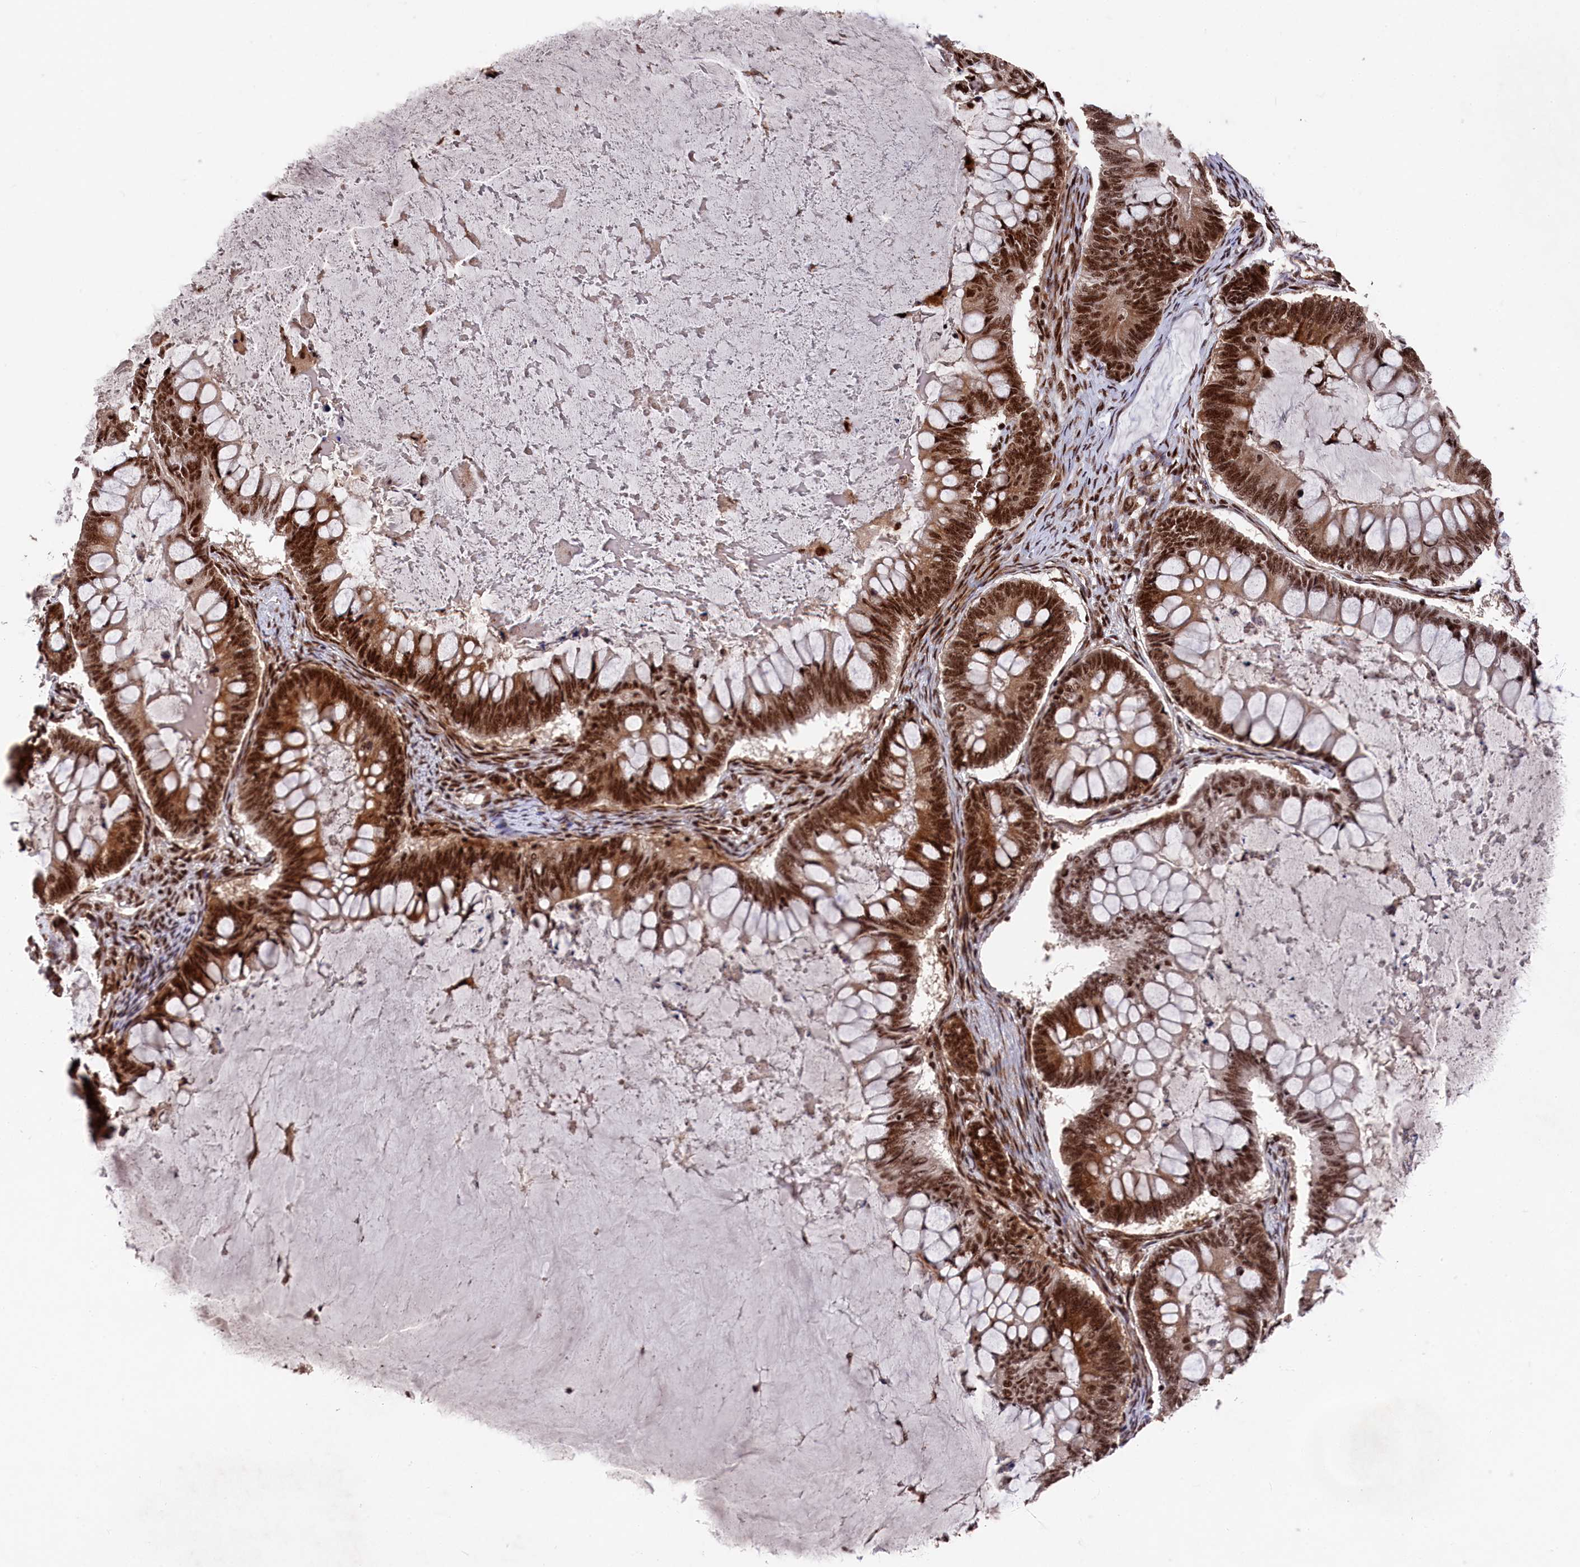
{"staining": {"intensity": "strong", "quantity": ">75%", "location": "nuclear"}, "tissue": "ovarian cancer", "cell_type": "Tumor cells", "image_type": "cancer", "snomed": [{"axis": "morphology", "description": "Cystadenocarcinoma, mucinous, NOS"}, {"axis": "topography", "description": "Ovary"}], "caption": "Mucinous cystadenocarcinoma (ovarian) stained with a protein marker displays strong staining in tumor cells.", "gene": "PRPF31", "patient": {"sex": "female", "age": 61}}